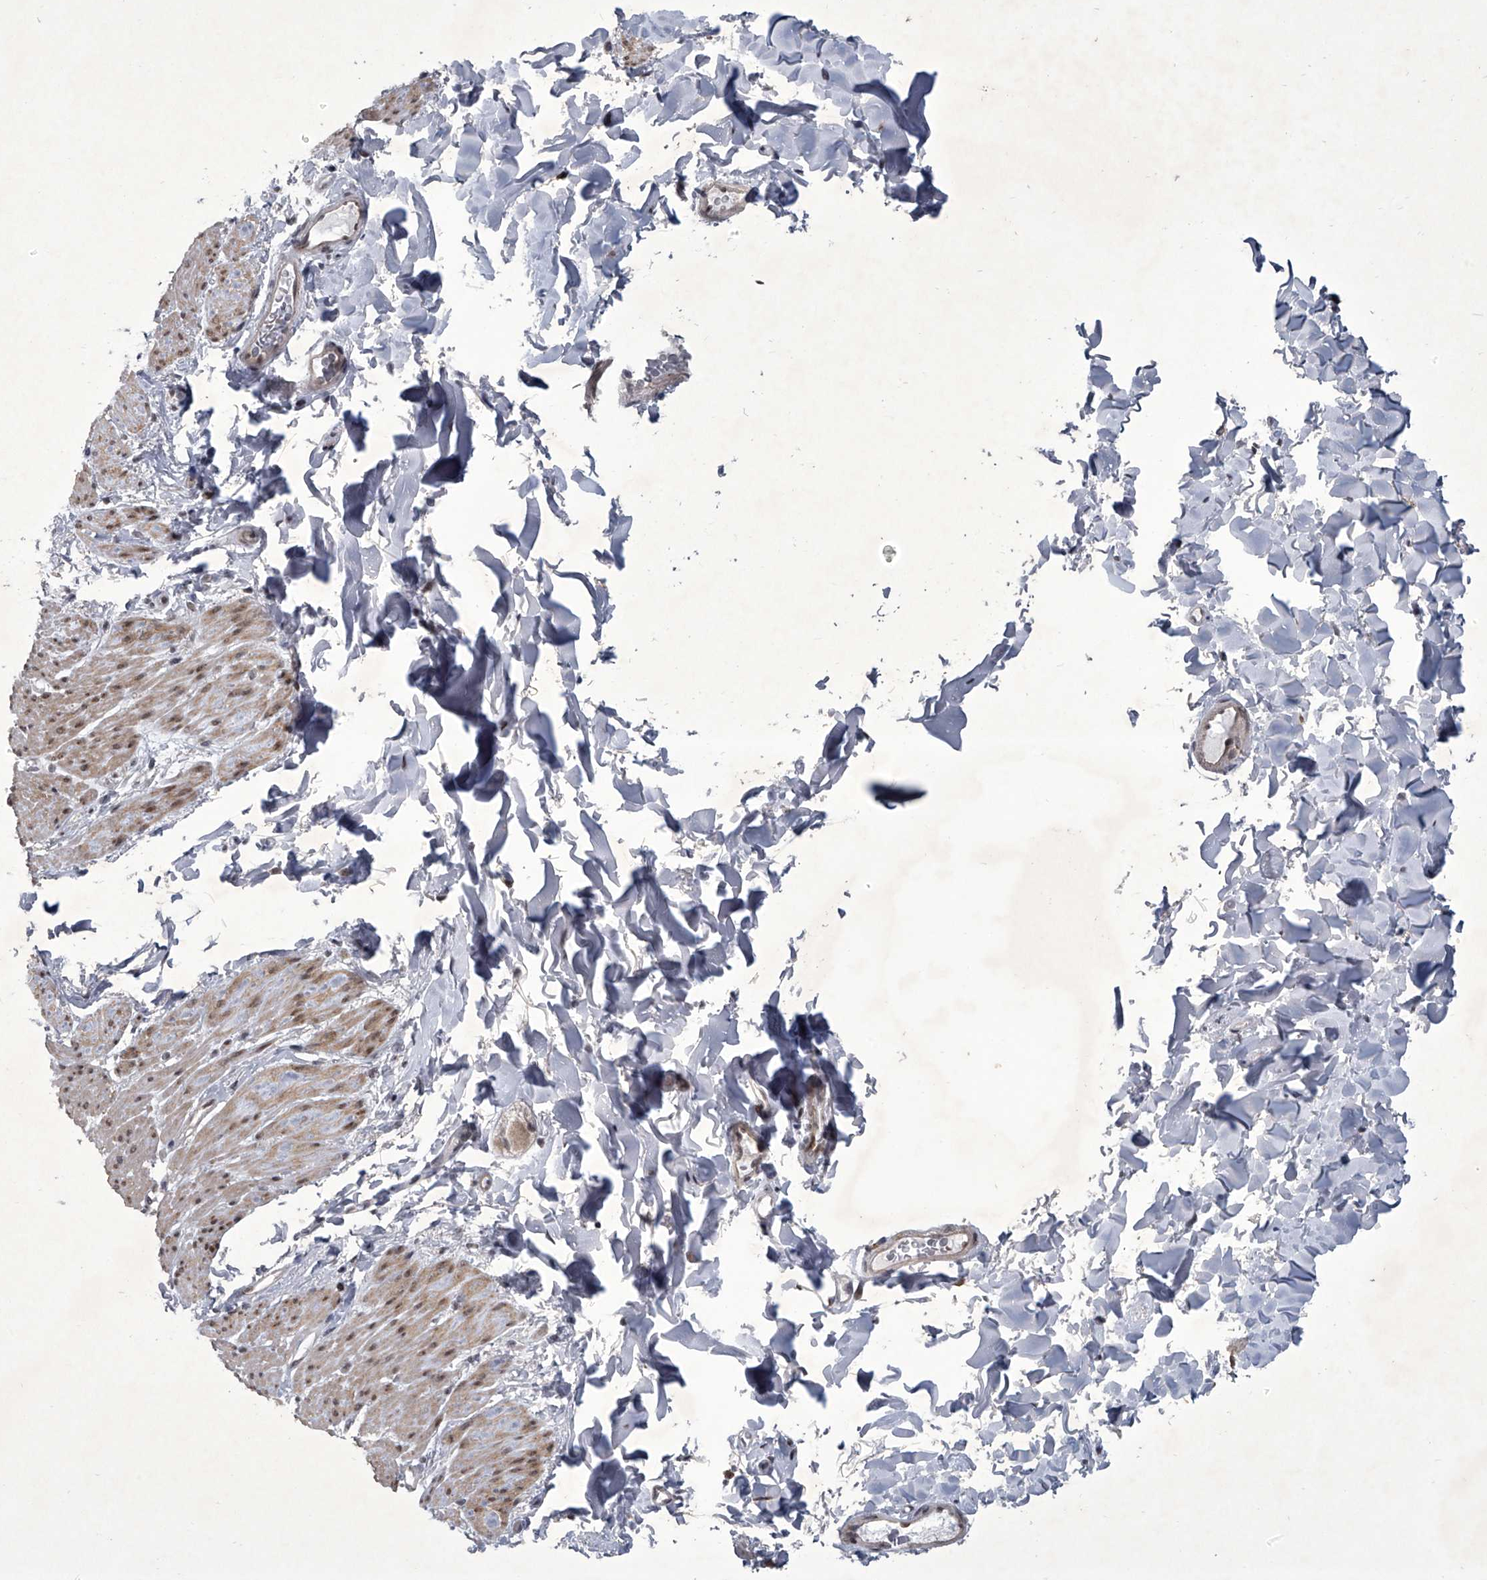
{"staining": {"intensity": "moderate", "quantity": "25%-75%", "location": "cytoplasmic/membranous,nuclear"}, "tissue": "smooth muscle", "cell_type": "Smooth muscle cells", "image_type": "normal", "snomed": [{"axis": "morphology", "description": "Normal tissue, NOS"}, {"axis": "topography", "description": "Colon"}, {"axis": "topography", "description": "Peripheral nerve tissue"}], "caption": "Normal smooth muscle exhibits moderate cytoplasmic/membranous,nuclear positivity in approximately 25%-75% of smooth muscle cells, visualized by immunohistochemistry.", "gene": "MLLT1", "patient": {"sex": "female", "age": 61}}